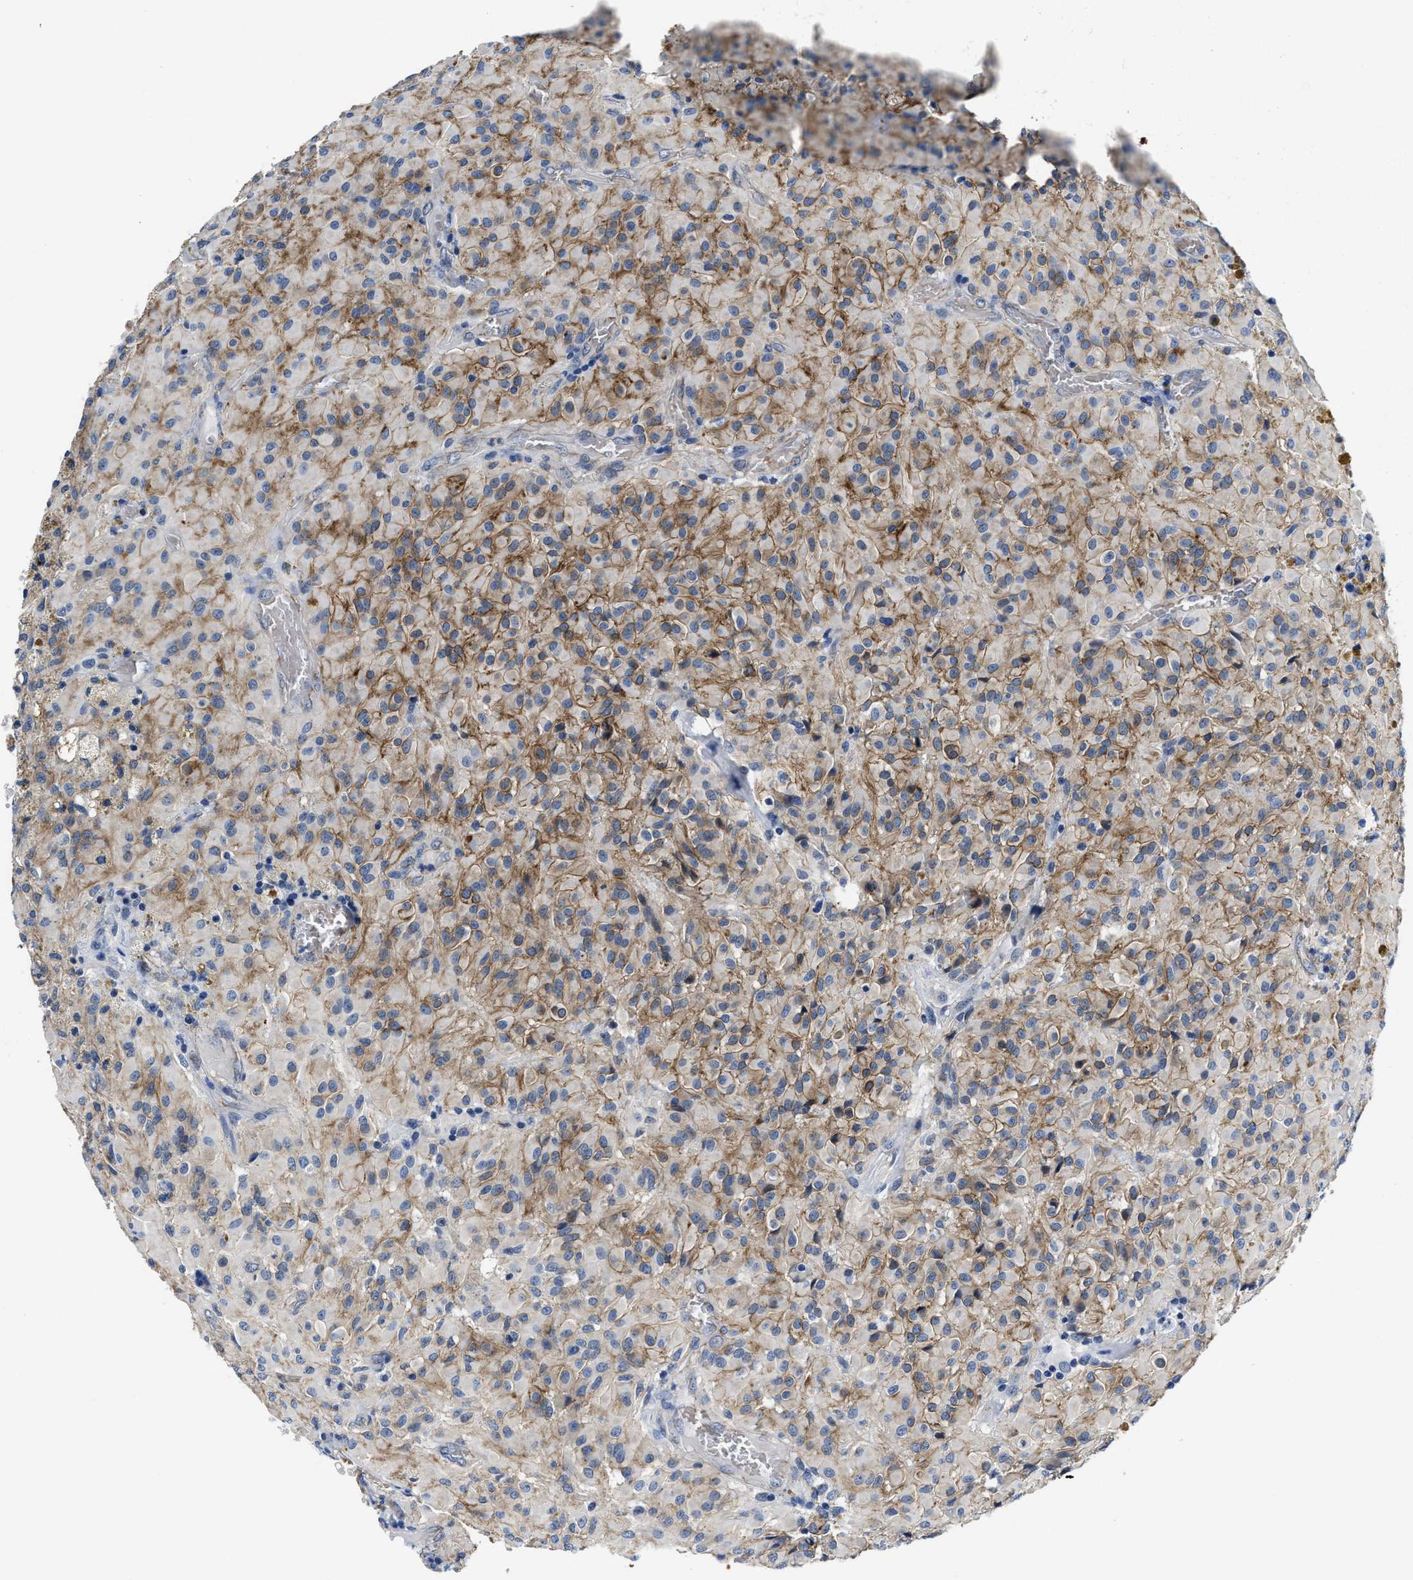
{"staining": {"intensity": "moderate", "quantity": "25%-75%", "location": "cytoplasmic/membranous"}, "tissue": "glioma", "cell_type": "Tumor cells", "image_type": "cancer", "snomed": [{"axis": "morphology", "description": "Glioma, malignant, High grade"}, {"axis": "topography", "description": "Brain"}], "caption": "Brown immunohistochemical staining in human glioma shows moderate cytoplasmic/membranous expression in about 25%-75% of tumor cells. Immunohistochemistry stains the protein in brown and the nuclei are stained blue.", "gene": "GHITM", "patient": {"sex": "female", "age": 59}}